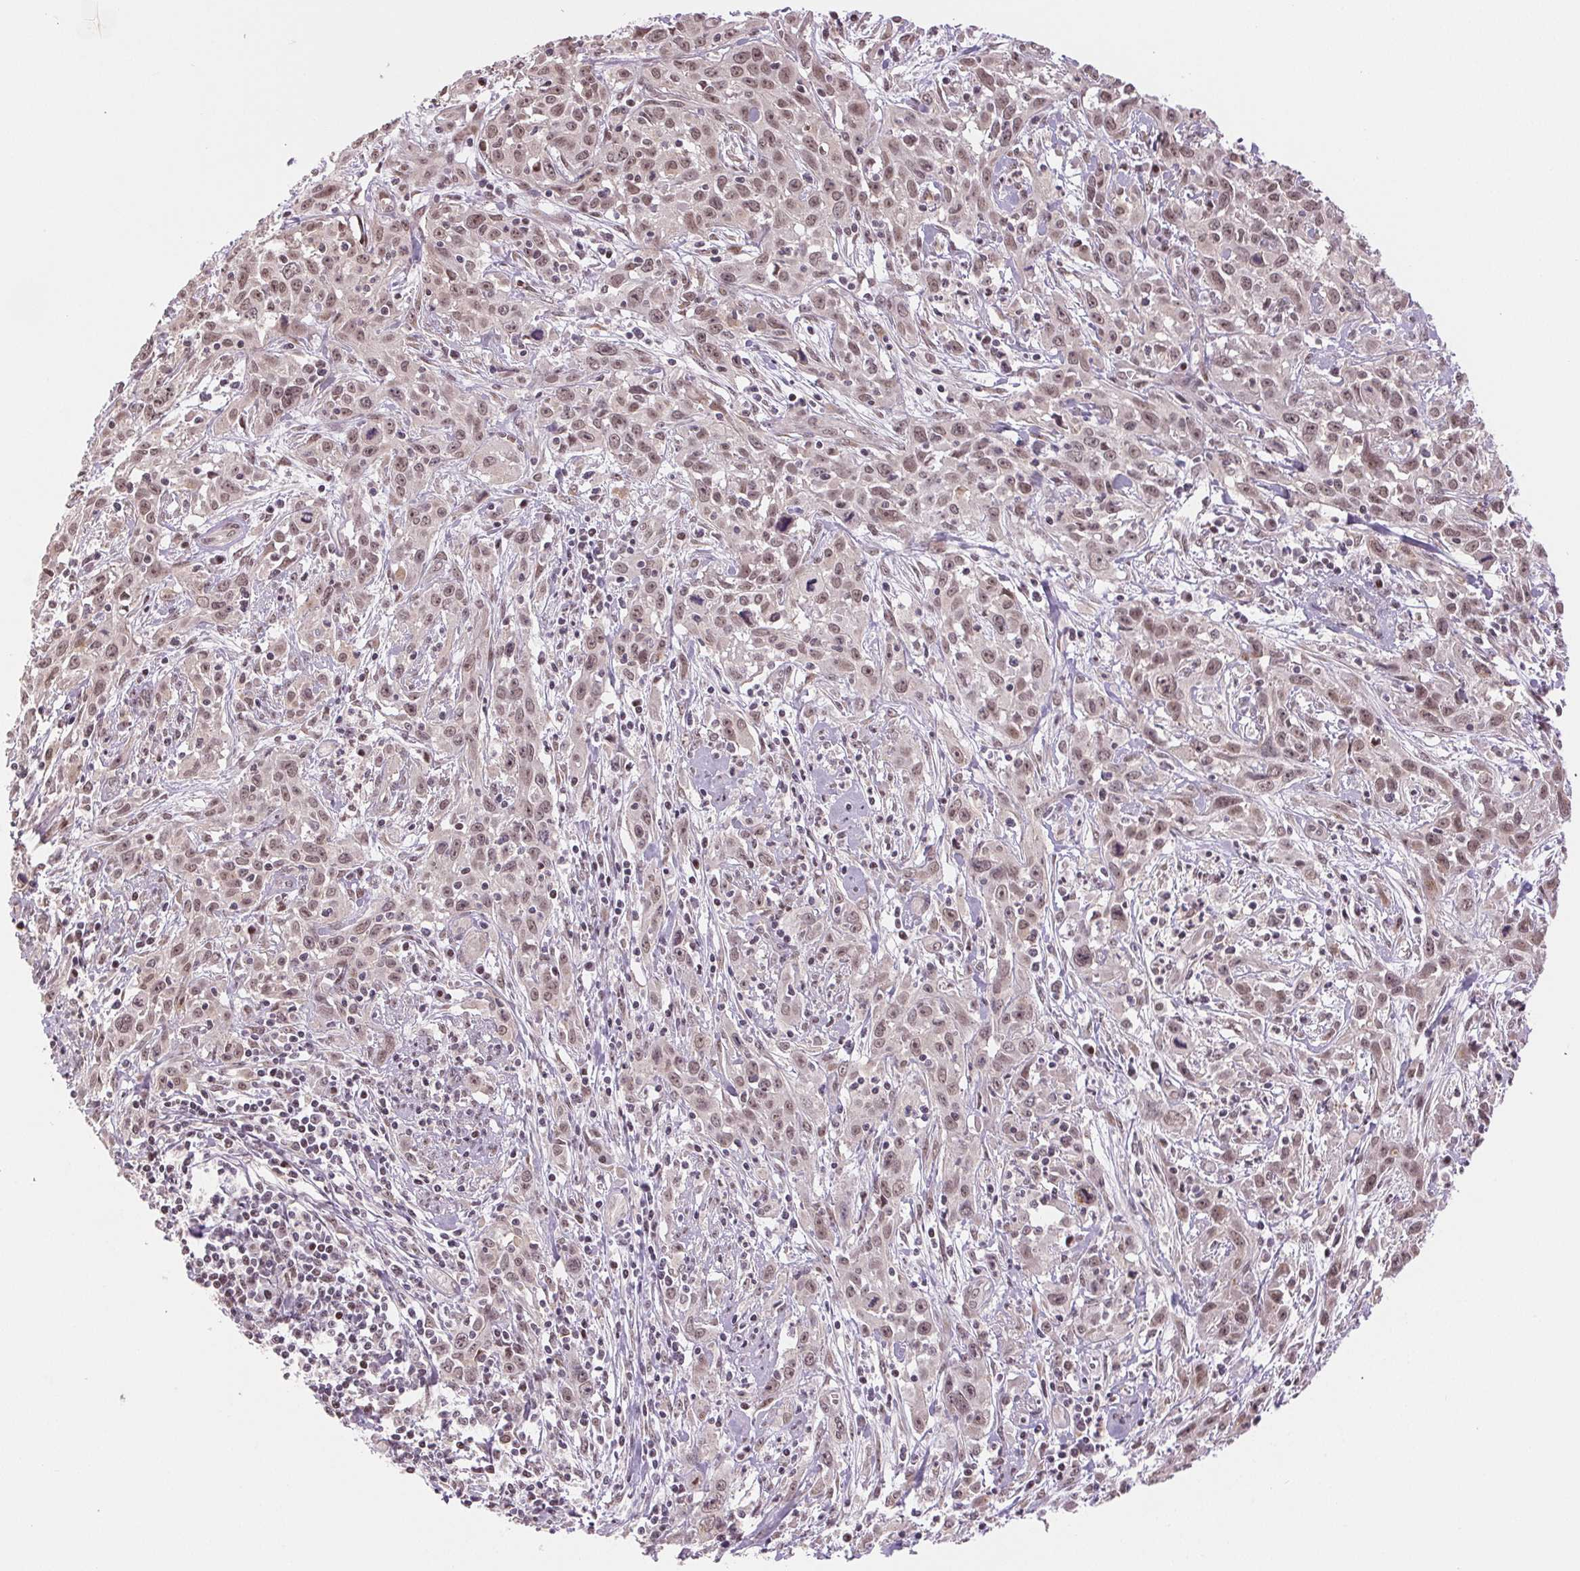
{"staining": {"intensity": "weak", "quantity": ">75%", "location": "nuclear"}, "tissue": "cervical cancer", "cell_type": "Tumor cells", "image_type": "cancer", "snomed": [{"axis": "morphology", "description": "Squamous cell carcinoma, NOS"}, {"axis": "topography", "description": "Cervix"}], "caption": "Immunohistochemistry staining of cervical cancer (squamous cell carcinoma), which demonstrates low levels of weak nuclear expression in about >75% of tumor cells indicating weak nuclear protein staining. The staining was performed using DAB (brown) for protein detection and nuclei were counterstained in hematoxylin (blue).", "gene": "GRHL3", "patient": {"sex": "female", "age": 38}}